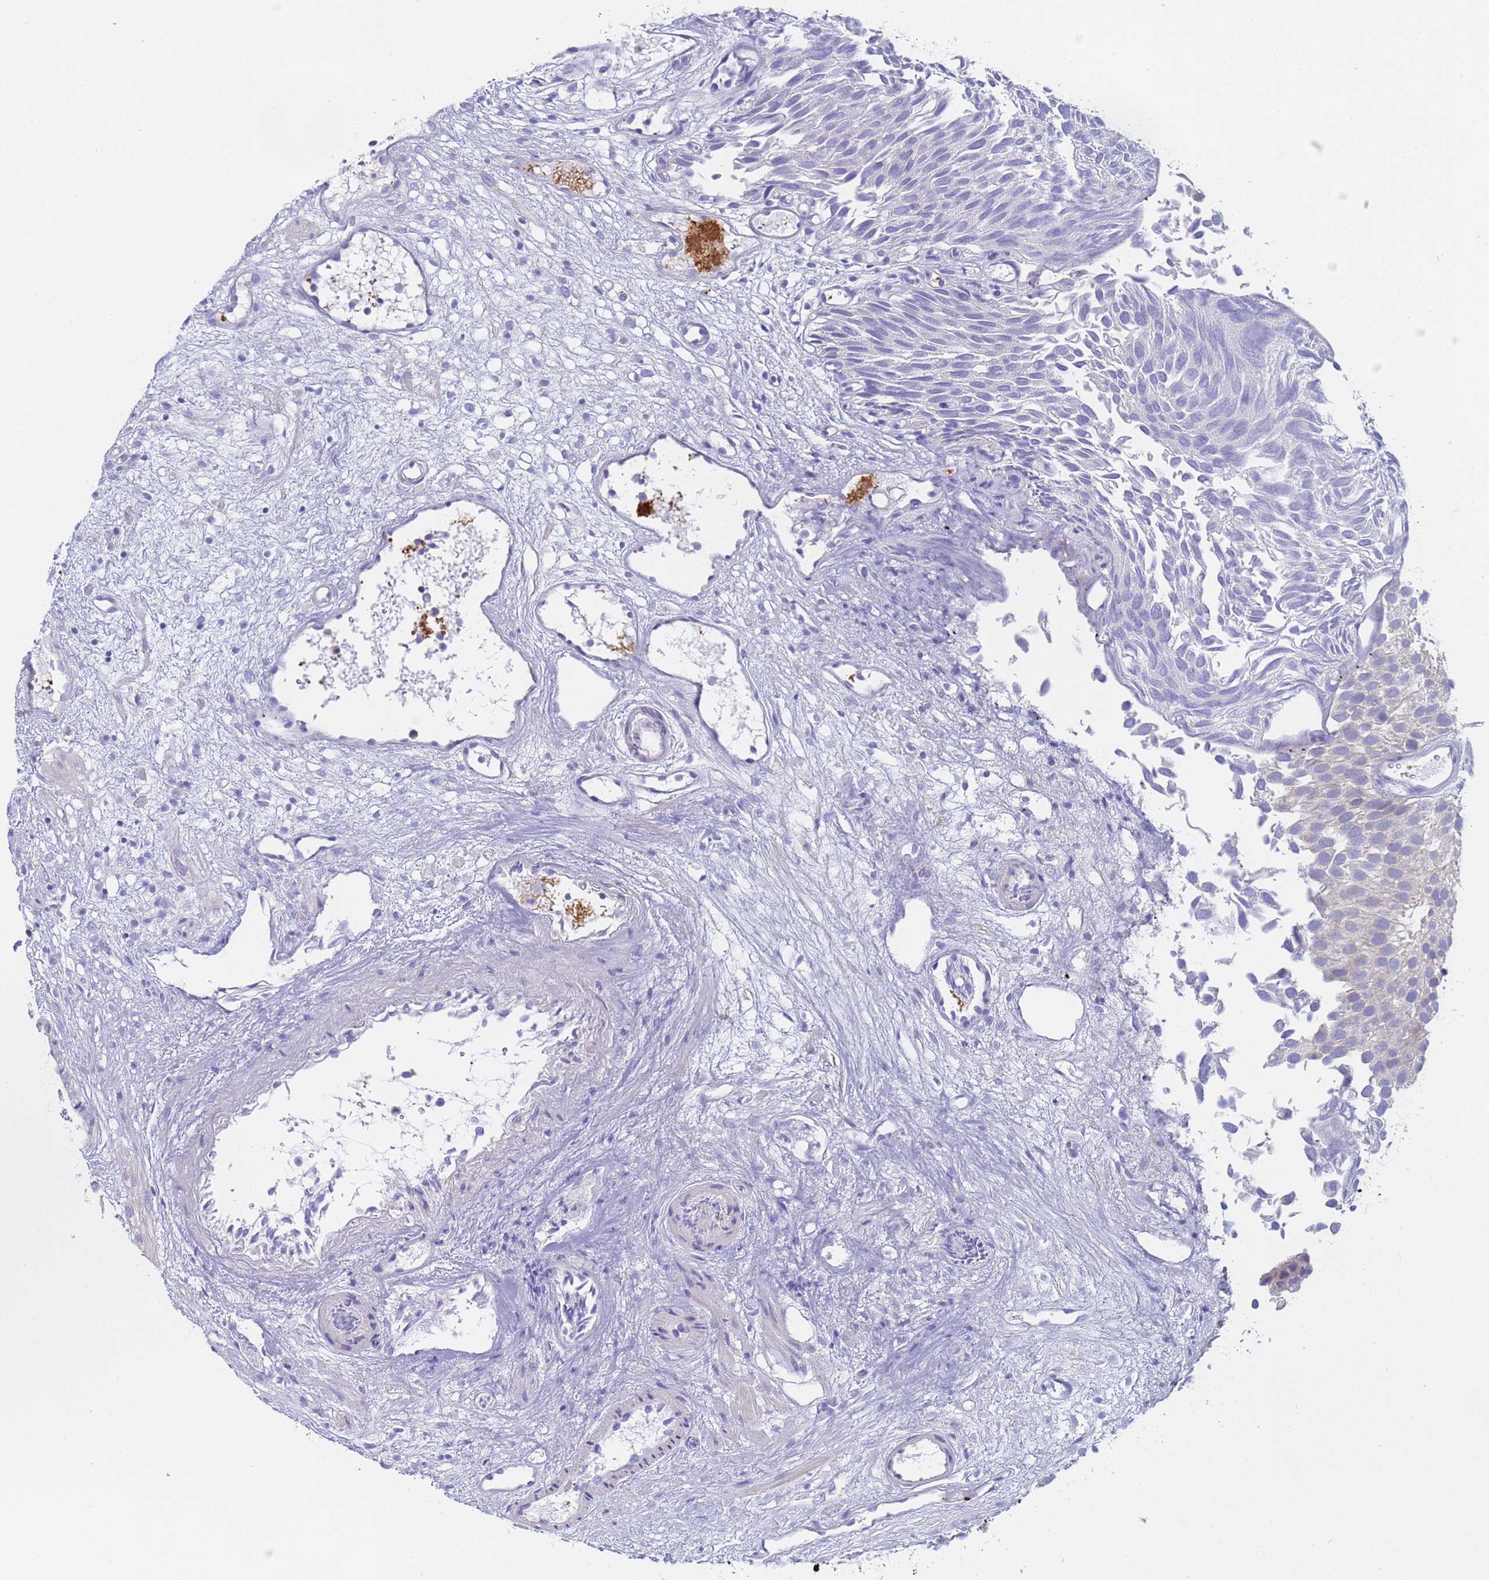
{"staining": {"intensity": "negative", "quantity": "none", "location": "none"}, "tissue": "urothelial cancer", "cell_type": "Tumor cells", "image_type": "cancer", "snomed": [{"axis": "morphology", "description": "Urothelial carcinoma, Low grade"}, {"axis": "topography", "description": "Urinary bladder"}], "caption": "This micrograph is of urothelial cancer stained with immunohistochemistry (IHC) to label a protein in brown with the nuclei are counter-stained blue. There is no expression in tumor cells.", "gene": "CAPN7", "patient": {"sex": "male", "age": 89}}